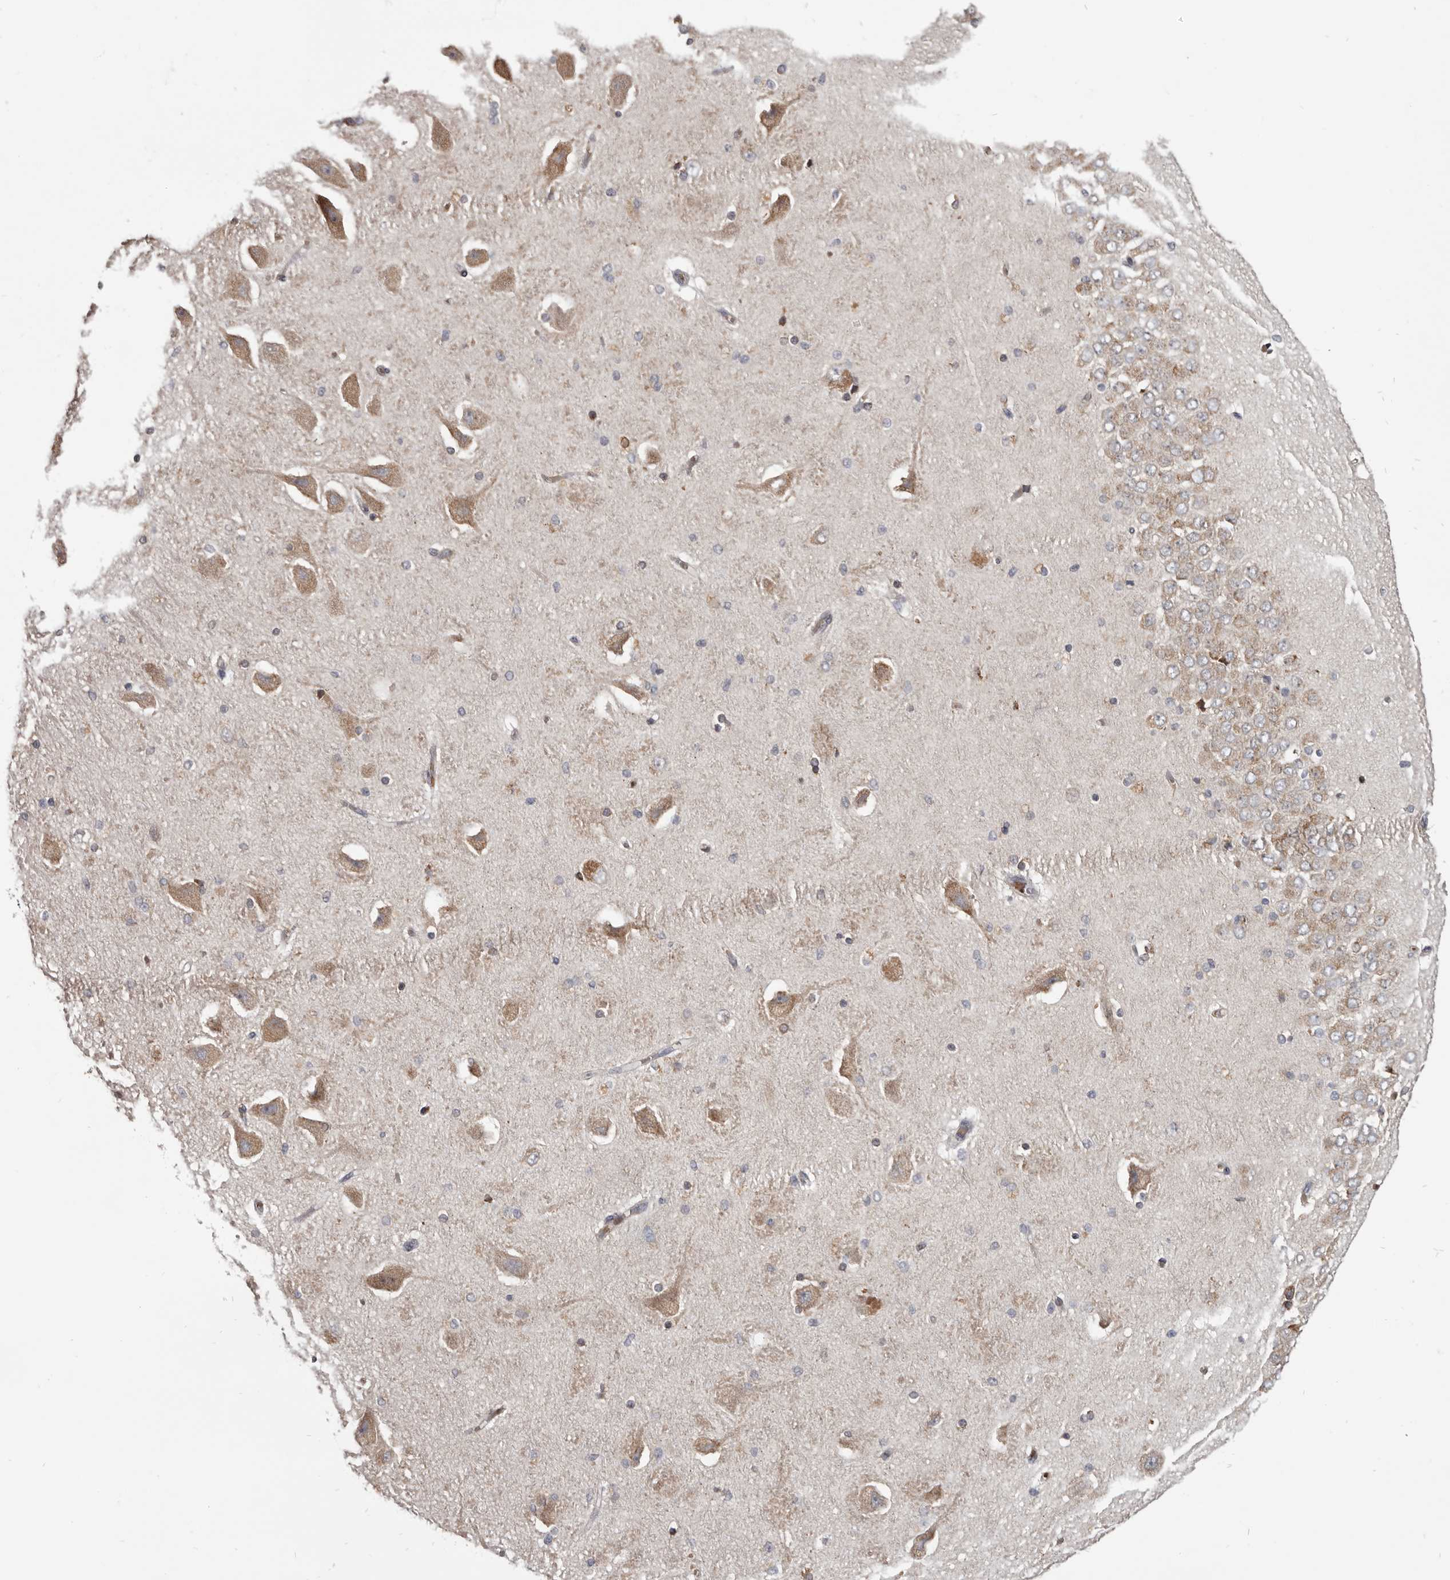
{"staining": {"intensity": "moderate", "quantity": "<25%", "location": "cytoplasmic/membranous"}, "tissue": "hippocampus", "cell_type": "Glial cells", "image_type": "normal", "snomed": [{"axis": "morphology", "description": "Normal tissue, NOS"}, {"axis": "topography", "description": "Hippocampus"}], "caption": "Immunohistochemical staining of benign hippocampus reveals <25% levels of moderate cytoplasmic/membranous protein positivity in approximately <25% of glial cells.", "gene": "NENF", "patient": {"sex": "female", "age": 54}}